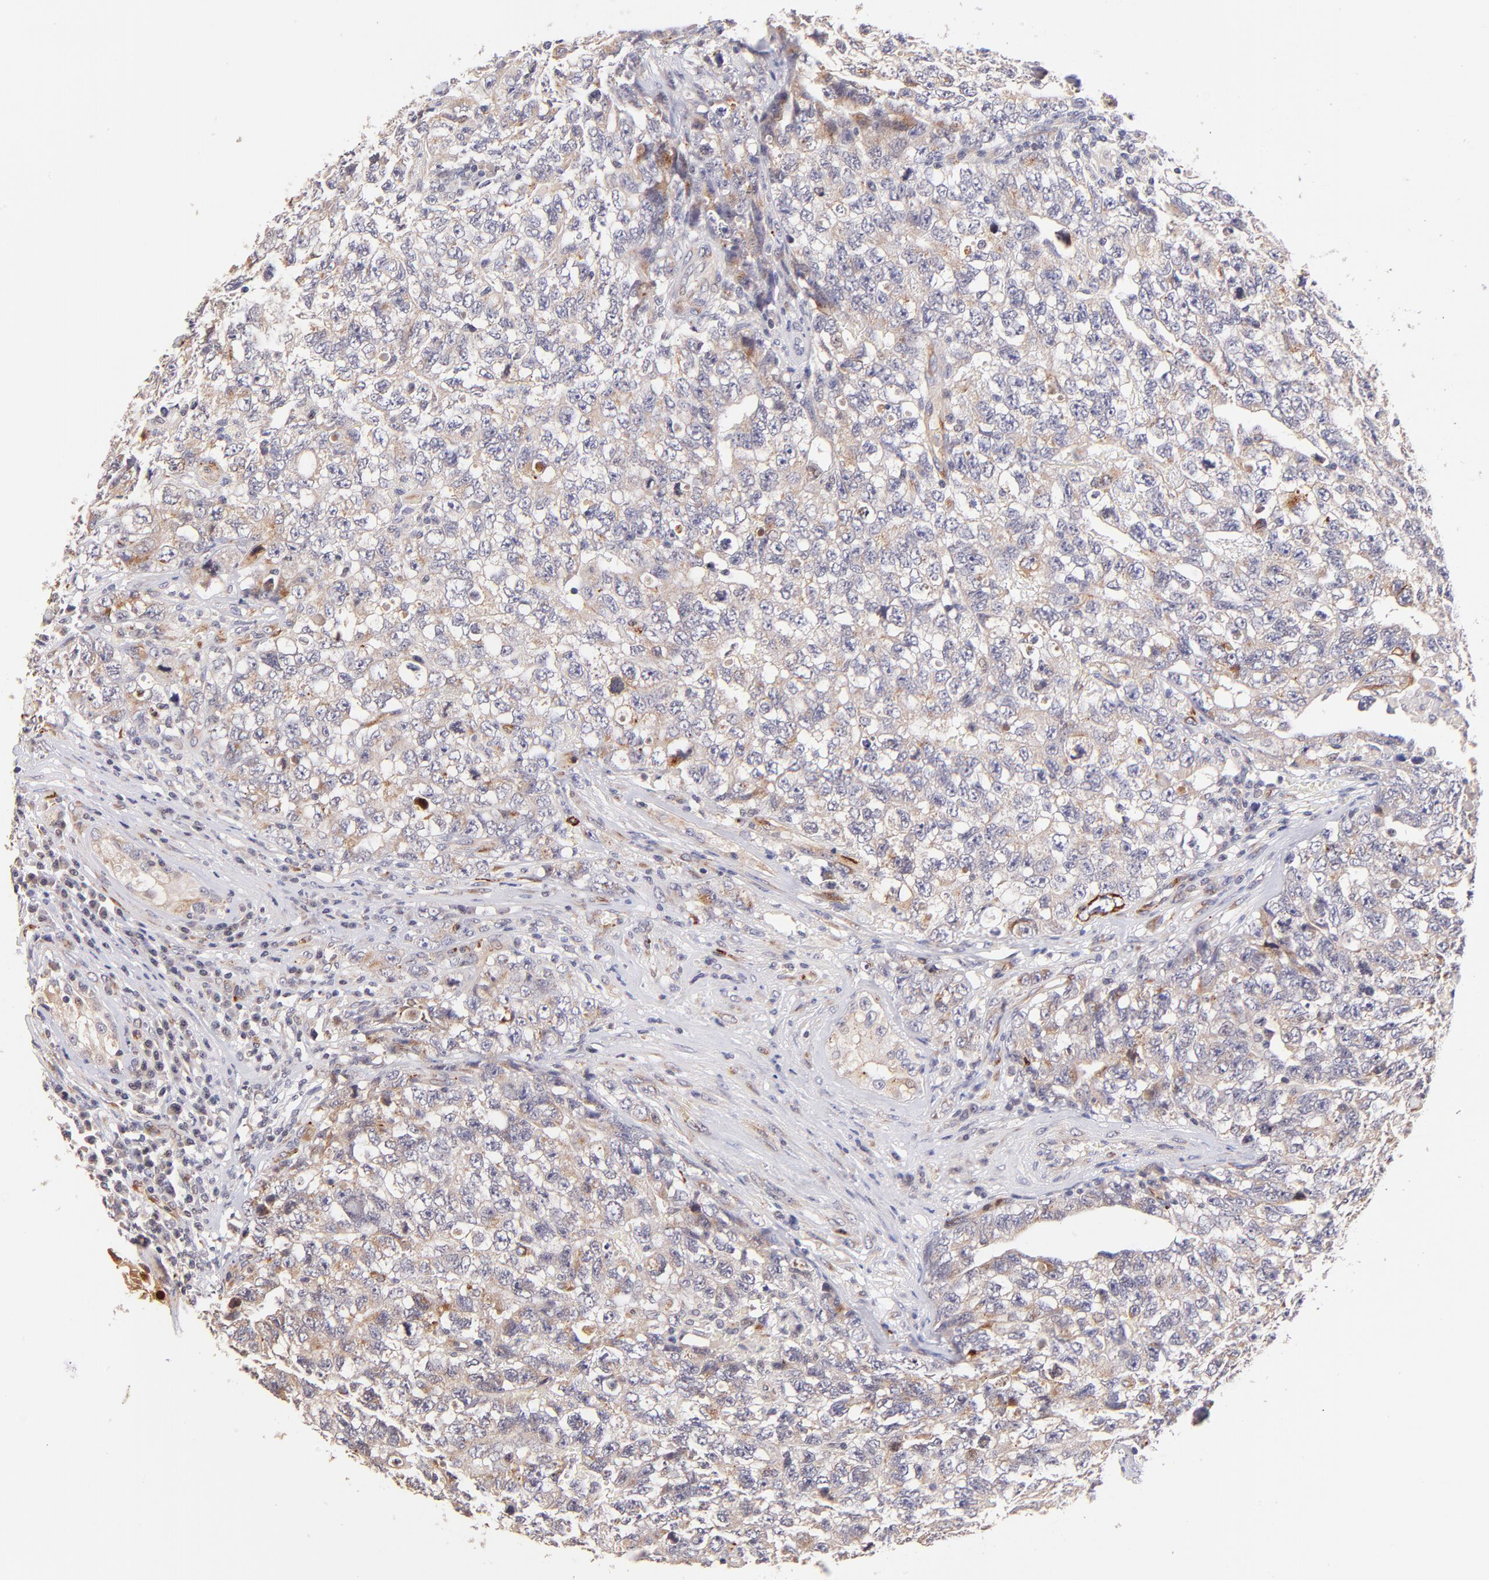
{"staining": {"intensity": "weak", "quantity": "25%-75%", "location": "cytoplasmic/membranous"}, "tissue": "testis cancer", "cell_type": "Tumor cells", "image_type": "cancer", "snomed": [{"axis": "morphology", "description": "Carcinoma, Embryonal, NOS"}, {"axis": "topography", "description": "Testis"}], "caption": "Weak cytoplasmic/membranous expression is identified in about 25%-75% of tumor cells in testis cancer.", "gene": "SPARC", "patient": {"sex": "male", "age": 31}}